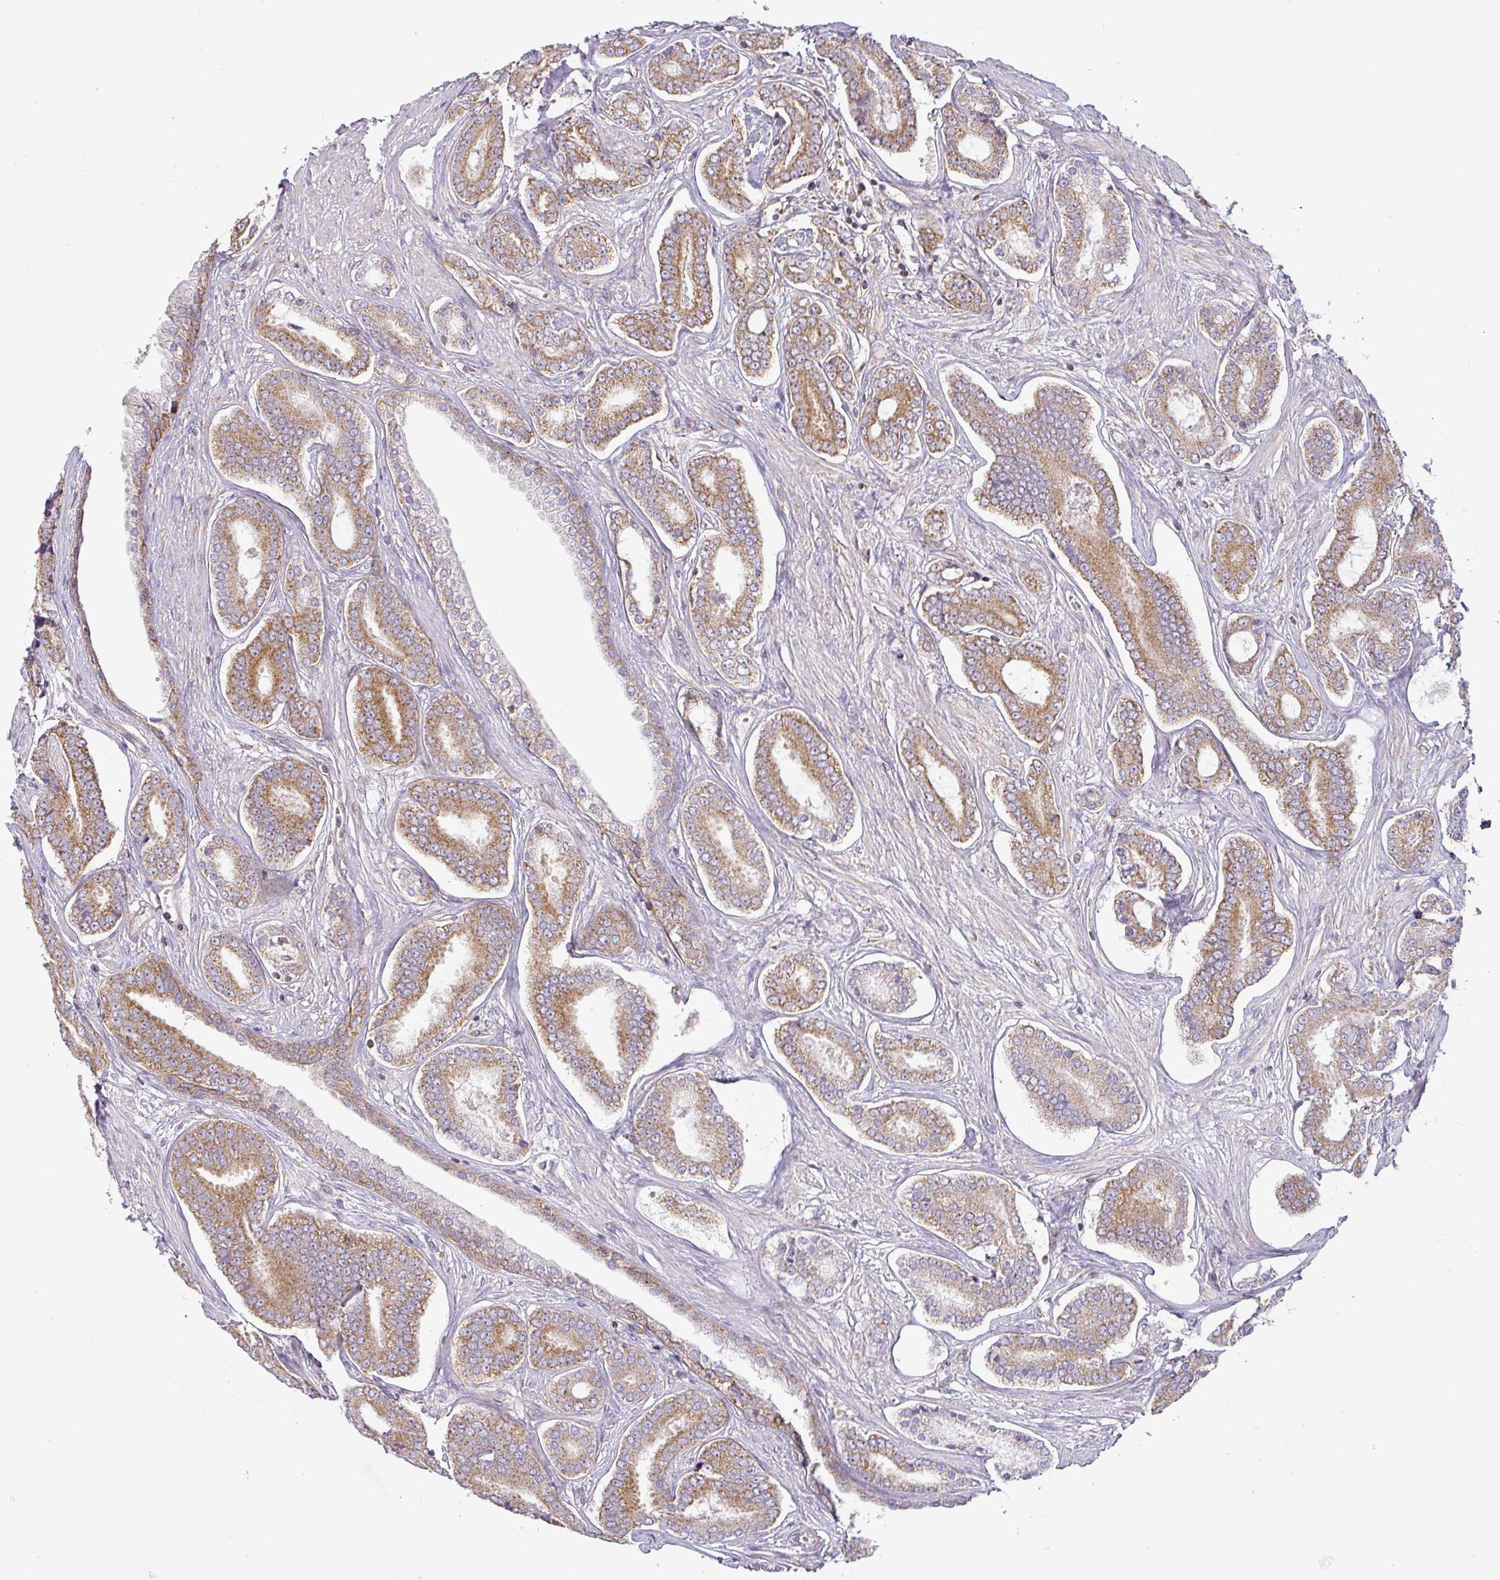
{"staining": {"intensity": "moderate", "quantity": ">75%", "location": "cytoplasmic/membranous"}, "tissue": "prostate cancer", "cell_type": "Tumor cells", "image_type": "cancer", "snomed": [{"axis": "morphology", "description": "Adenocarcinoma, NOS"}, {"axis": "topography", "description": "Prostate and seminal vesicle, NOS"}], "caption": "IHC histopathology image of human prostate adenocarcinoma stained for a protein (brown), which shows medium levels of moderate cytoplasmic/membranous staining in about >75% of tumor cells.", "gene": "ZNF211", "patient": {"sex": "male", "age": 76}}